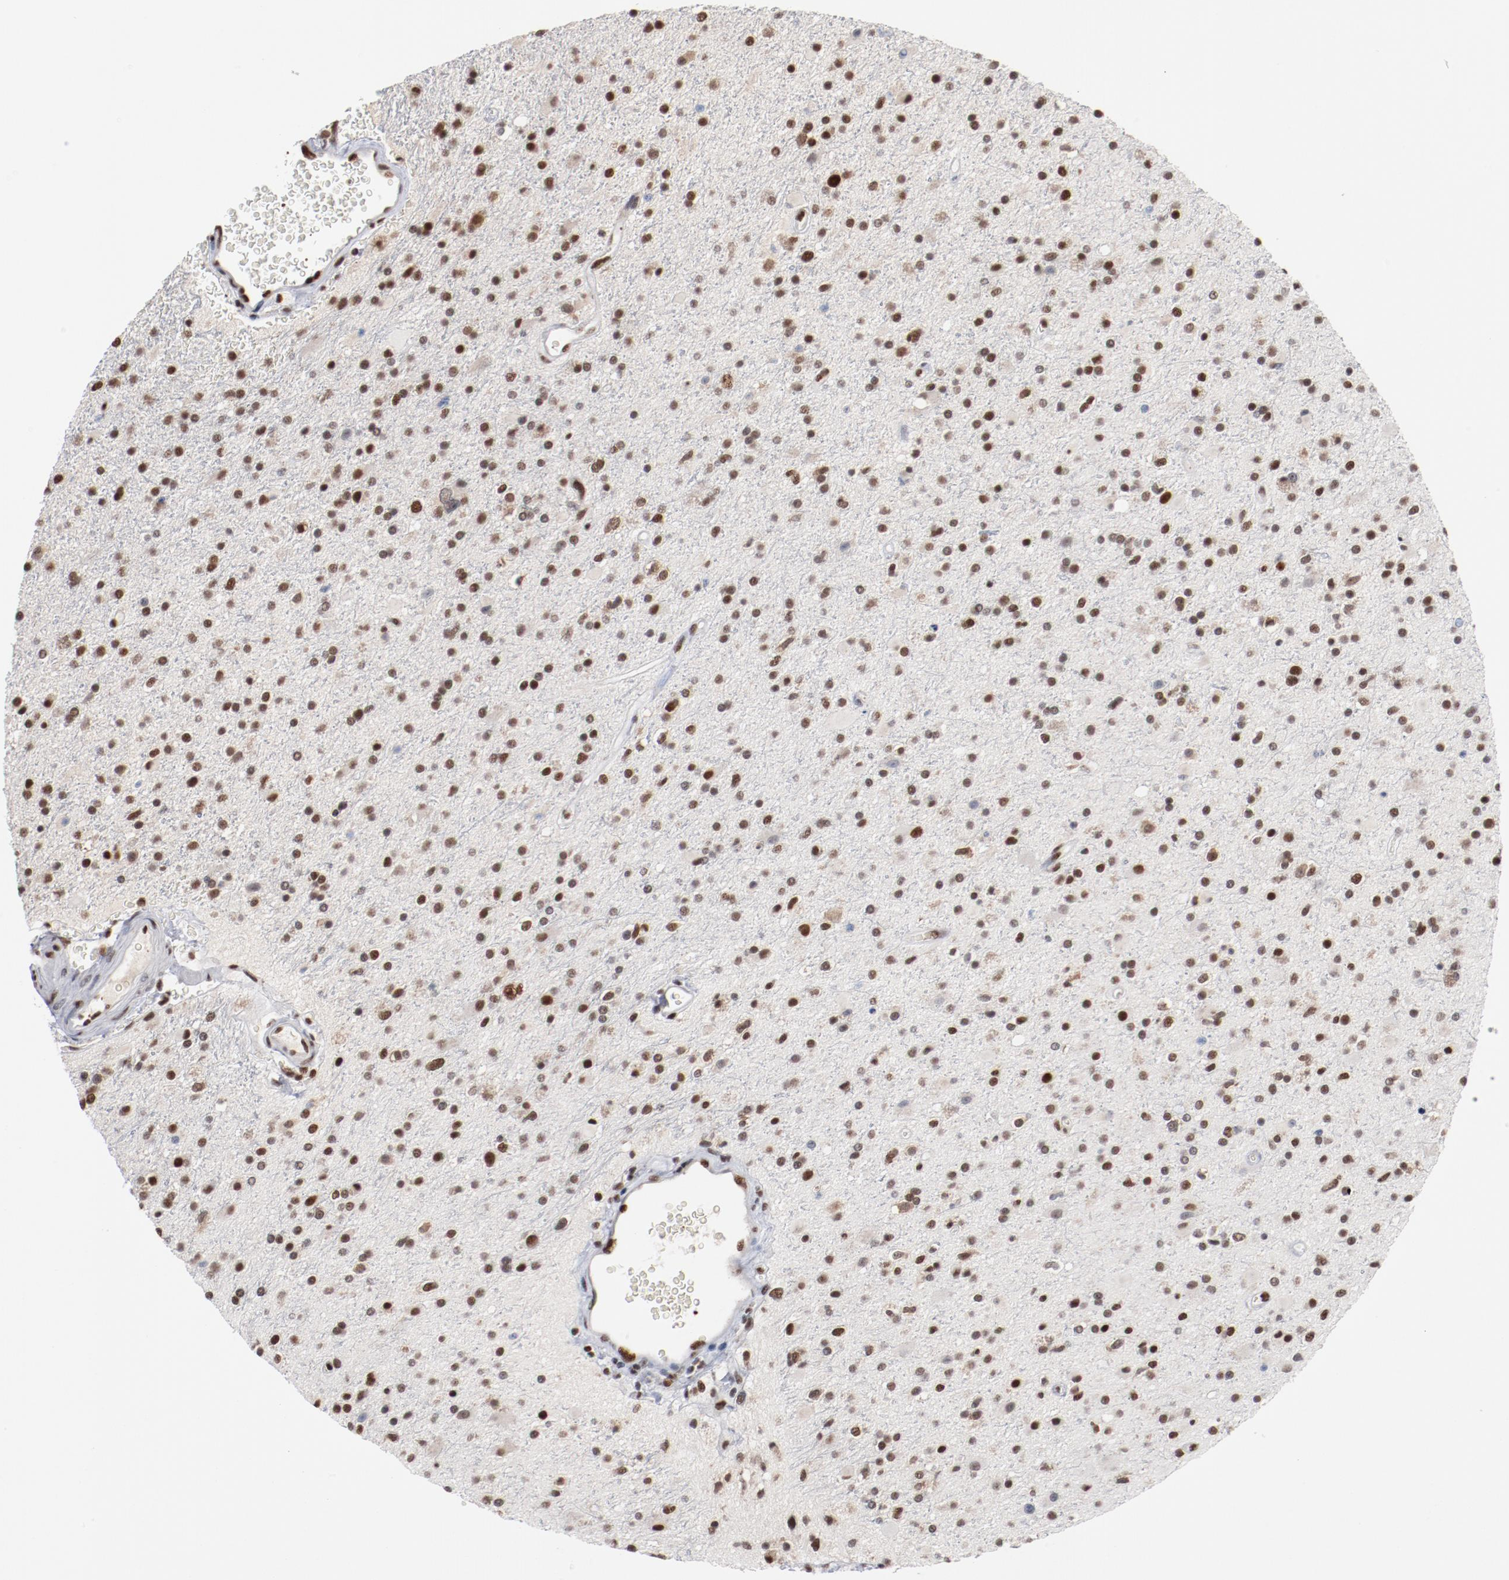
{"staining": {"intensity": "strong", "quantity": ">75%", "location": "nuclear"}, "tissue": "glioma", "cell_type": "Tumor cells", "image_type": "cancer", "snomed": [{"axis": "morphology", "description": "Glioma, malignant, High grade"}, {"axis": "topography", "description": "Brain"}], "caption": "Immunohistochemistry (IHC) (DAB (3,3'-diaminobenzidine)) staining of malignant high-grade glioma demonstrates strong nuclear protein positivity in about >75% of tumor cells.", "gene": "BUB3", "patient": {"sex": "male", "age": 33}}